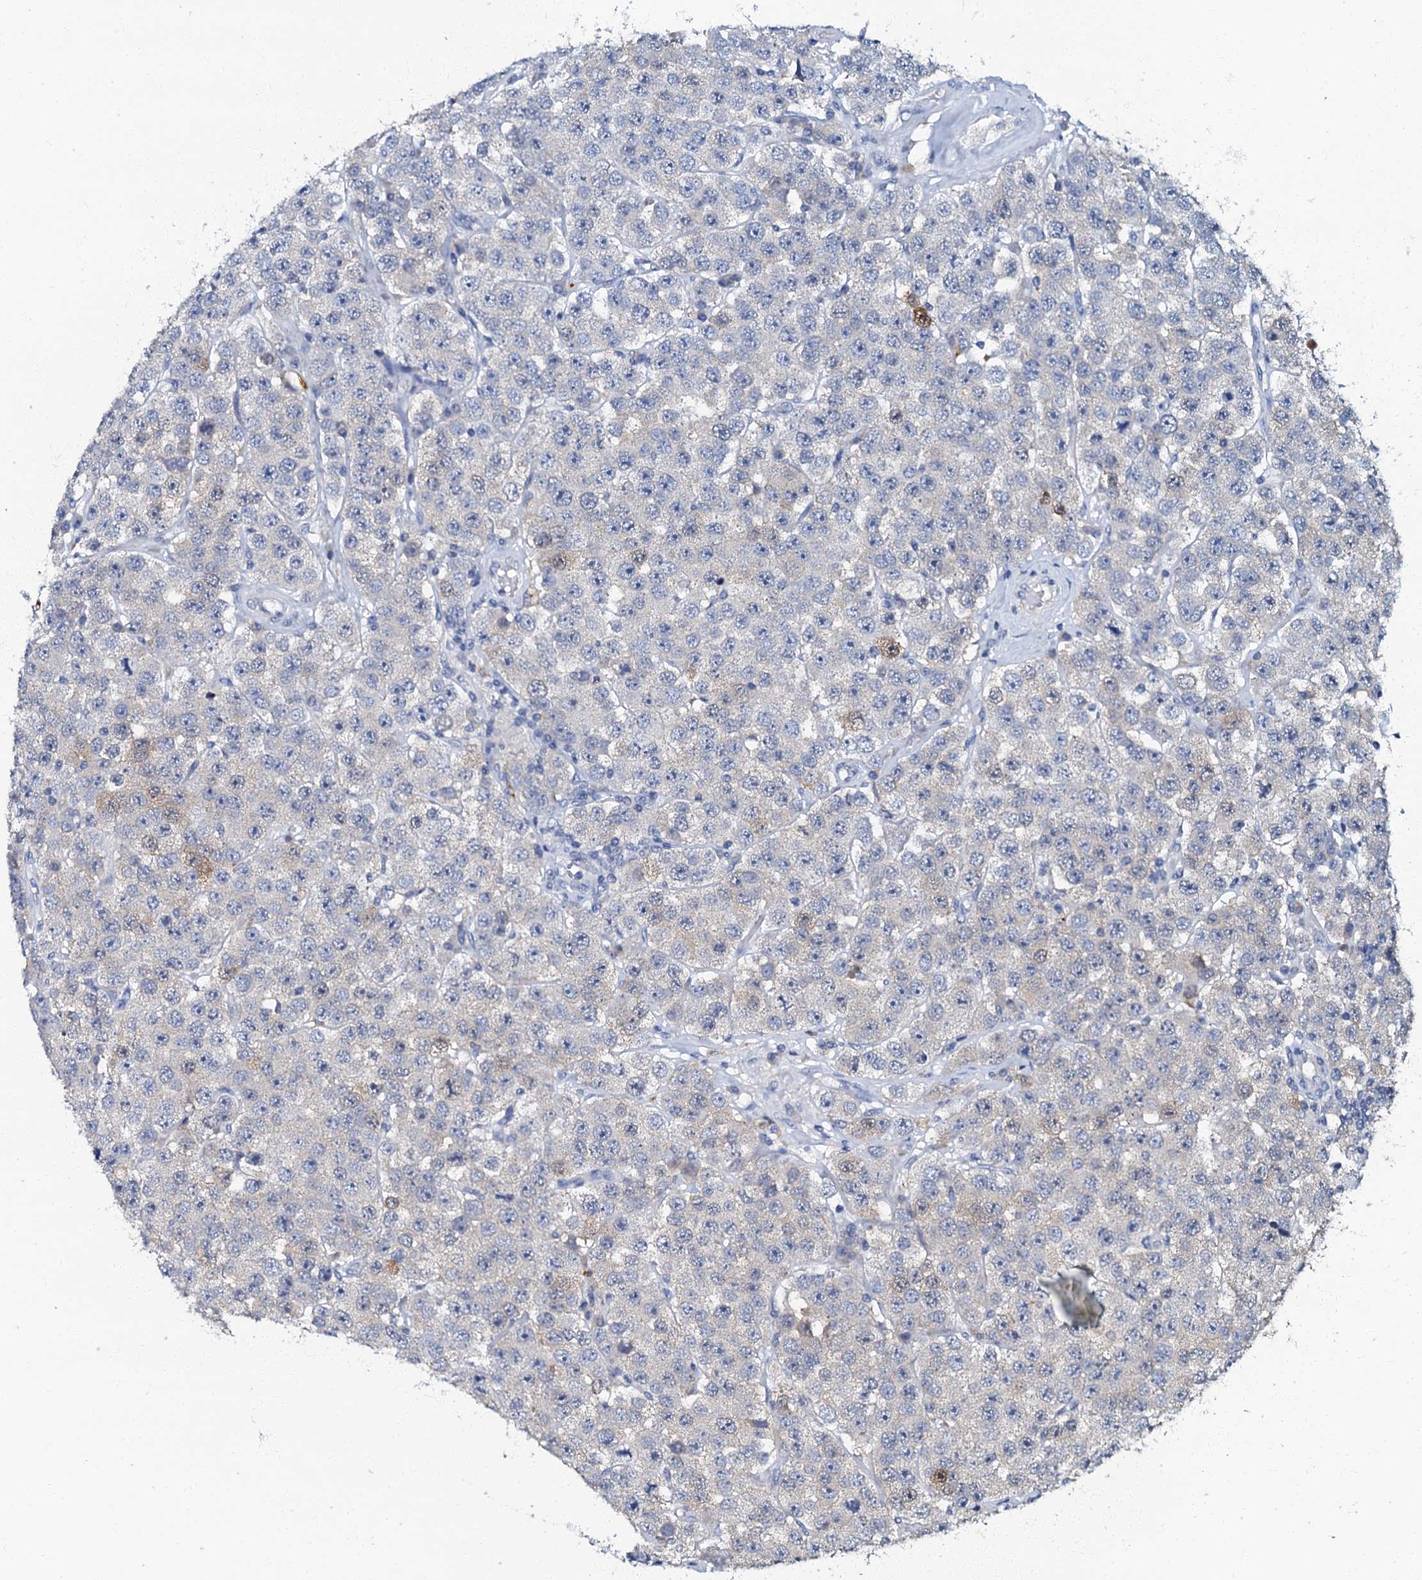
{"staining": {"intensity": "negative", "quantity": "none", "location": "none"}, "tissue": "testis cancer", "cell_type": "Tumor cells", "image_type": "cancer", "snomed": [{"axis": "morphology", "description": "Seminoma, NOS"}, {"axis": "topography", "description": "Testis"}], "caption": "Testis cancer (seminoma) was stained to show a protein in brown. There is no significant expression in tumor cells. Brightfield microscopy of immunohistochemistry stained with DAB (3,3'-diaminobenzidine) (brown) and hematoxylin (blue), captured at high magnification.", "gene": "OLAH", "patient": {"sex": "male", "age": 28}}